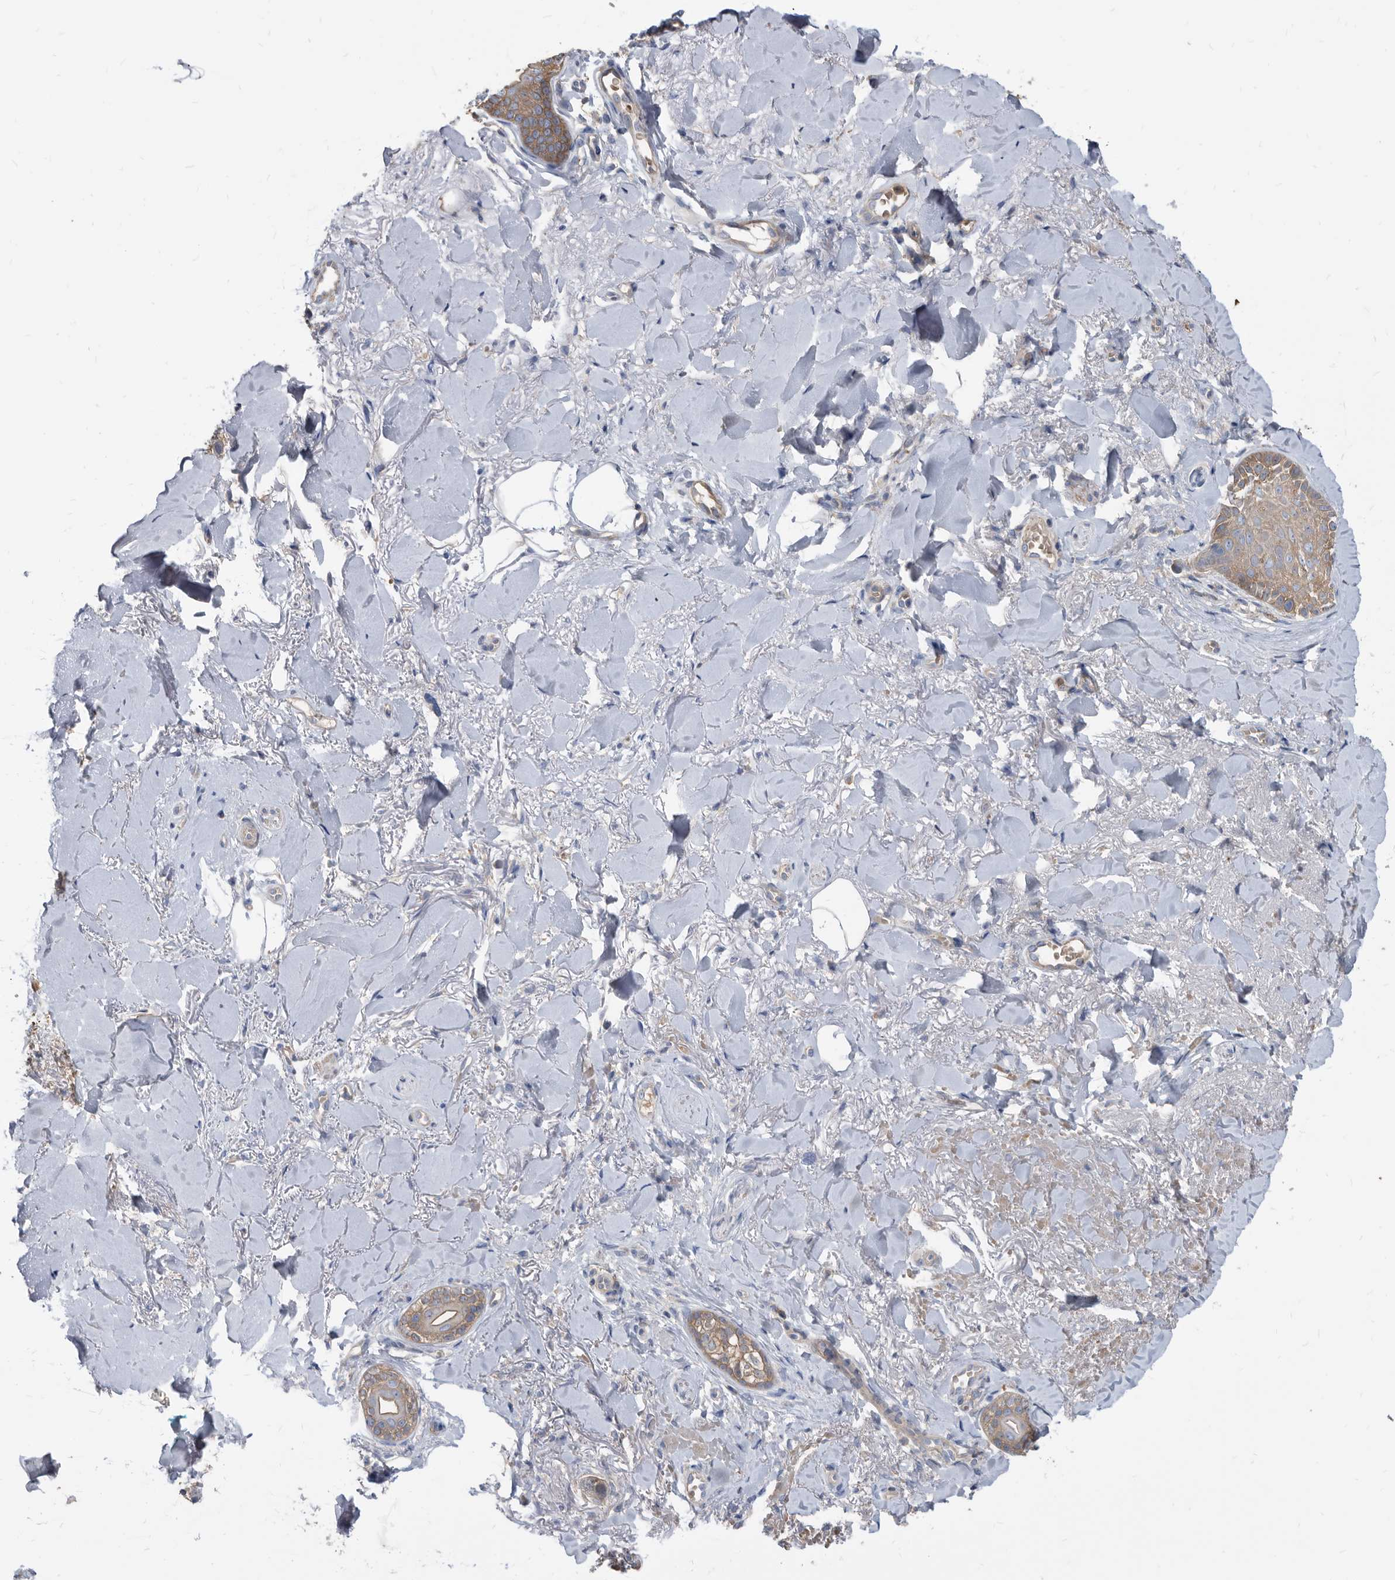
{"staining": {"intensity": "weak", "quantity": "<25%", "location": "cytoplasmic/membranous"}, "tissue": "skin cancer", "cell_type": "Tumor cells", "image_type": "cancer", "snomed": [{"axis": "morphology", "description": "Basal cell carcinoma"}, {"axis": "topography", "description": "Skin"}], "caption": "Immunohistochemical staining of skin cancer exhibits no significant expression in tumor cells.", "gene": "APEH", "patient": {"sex": "female", "age": 82}}